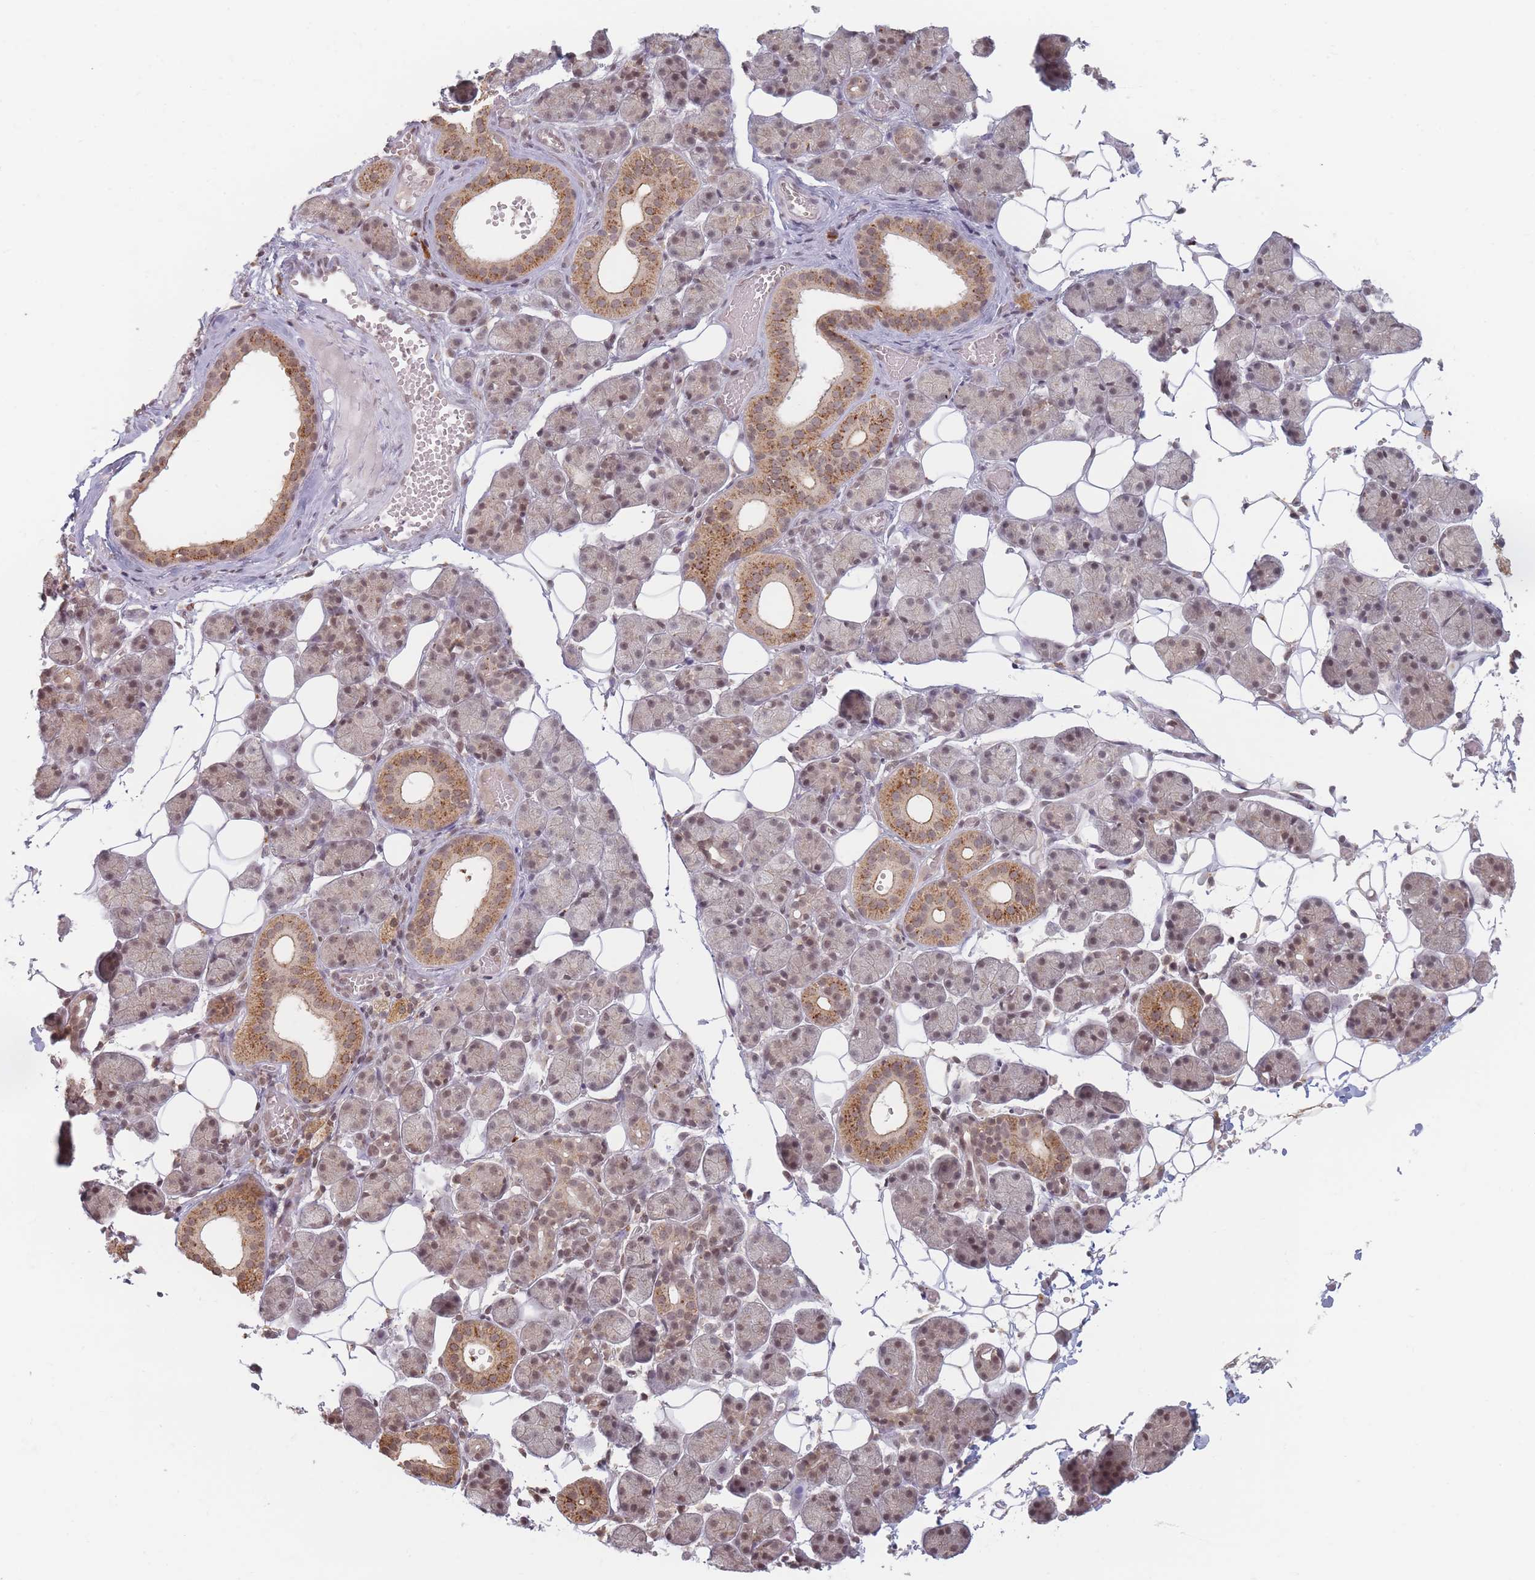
{"staining": {"intensity": "moderate", "quantity": ">75%", "location": "cytoplasmic/membranous,nuclear"}, "tissue": "salivary gland", "cell_type": "Glandular cells", "image_type": "normal", "snomed": [{"axis": "morphology", "description": "Normal tissue, NOS"}, {"axis": "topography", "description": "Salivary gland"}], "caption": "High-power microscopy captured an immunohistochemistry (IHC) histopathology image of unremarkable salivary gland, revealing moderate cytoplasmic/membranous,nuclear expression in approximately >75% of glandular cells. (DAB = brown stain, brightfield microscopy at high magnification).", "gene": "SPATA45", "patient": {"sex": "female", "age": 33}}